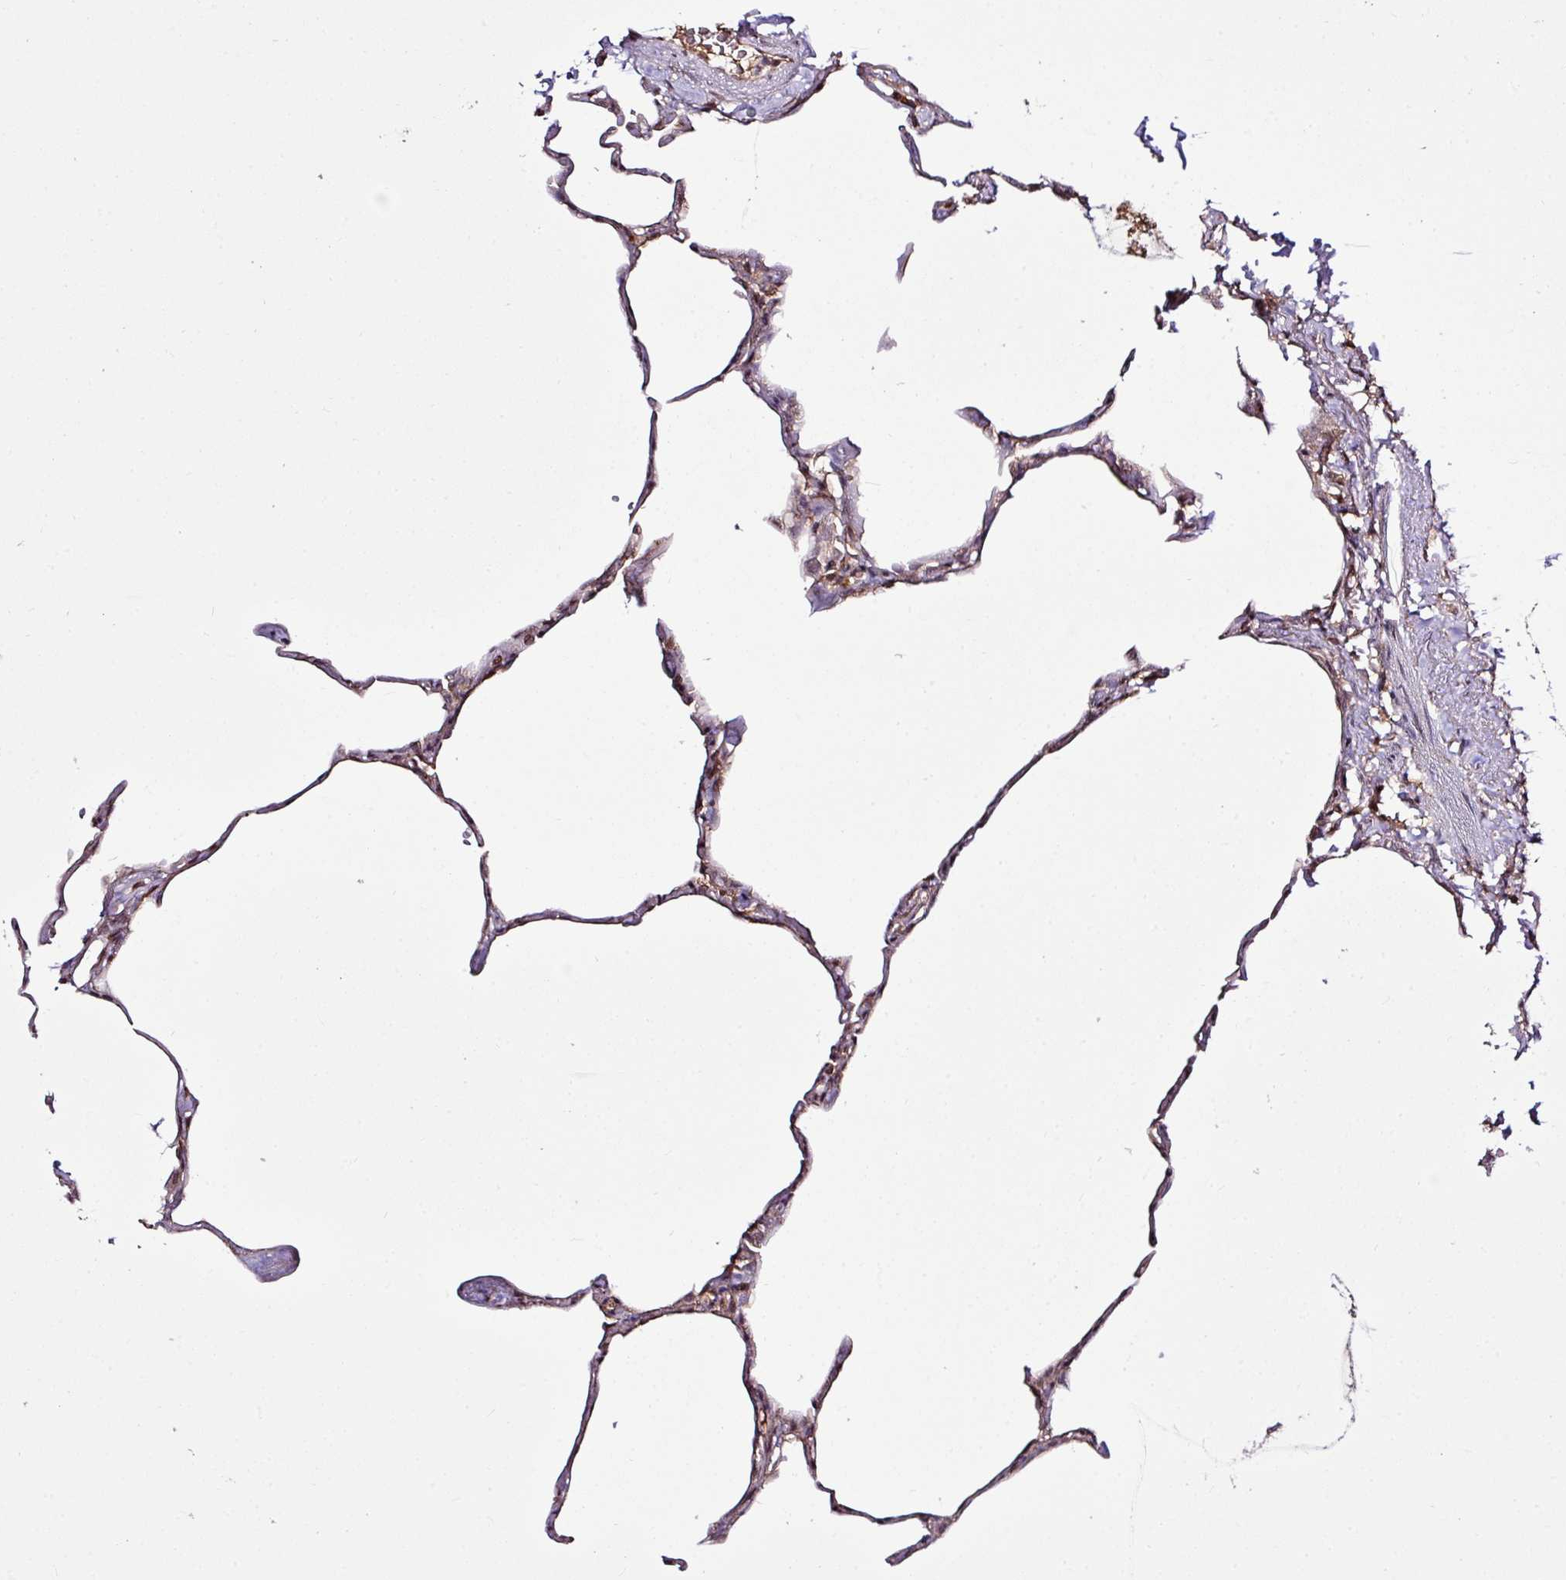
{"staining": {"intensity": "weak", "quantity": "25%-75%", "location": "nuclear"}, "tissue": "lung", "cell_type": "Alveolar cells", "image_type": "normal", "snomed": [{"axis": "morphology", "description": "Normal tissue, NOS"}, {"axis": "topography", "description": "Lung"}], "caption": "An image showing weak nuclear expression in about 25%-75% of alveolar cells in normal lung, as visualized by brown immunohistochemical staining.", "gene": "ITPKC", "patient": {"sex": "male", "age": 65}}